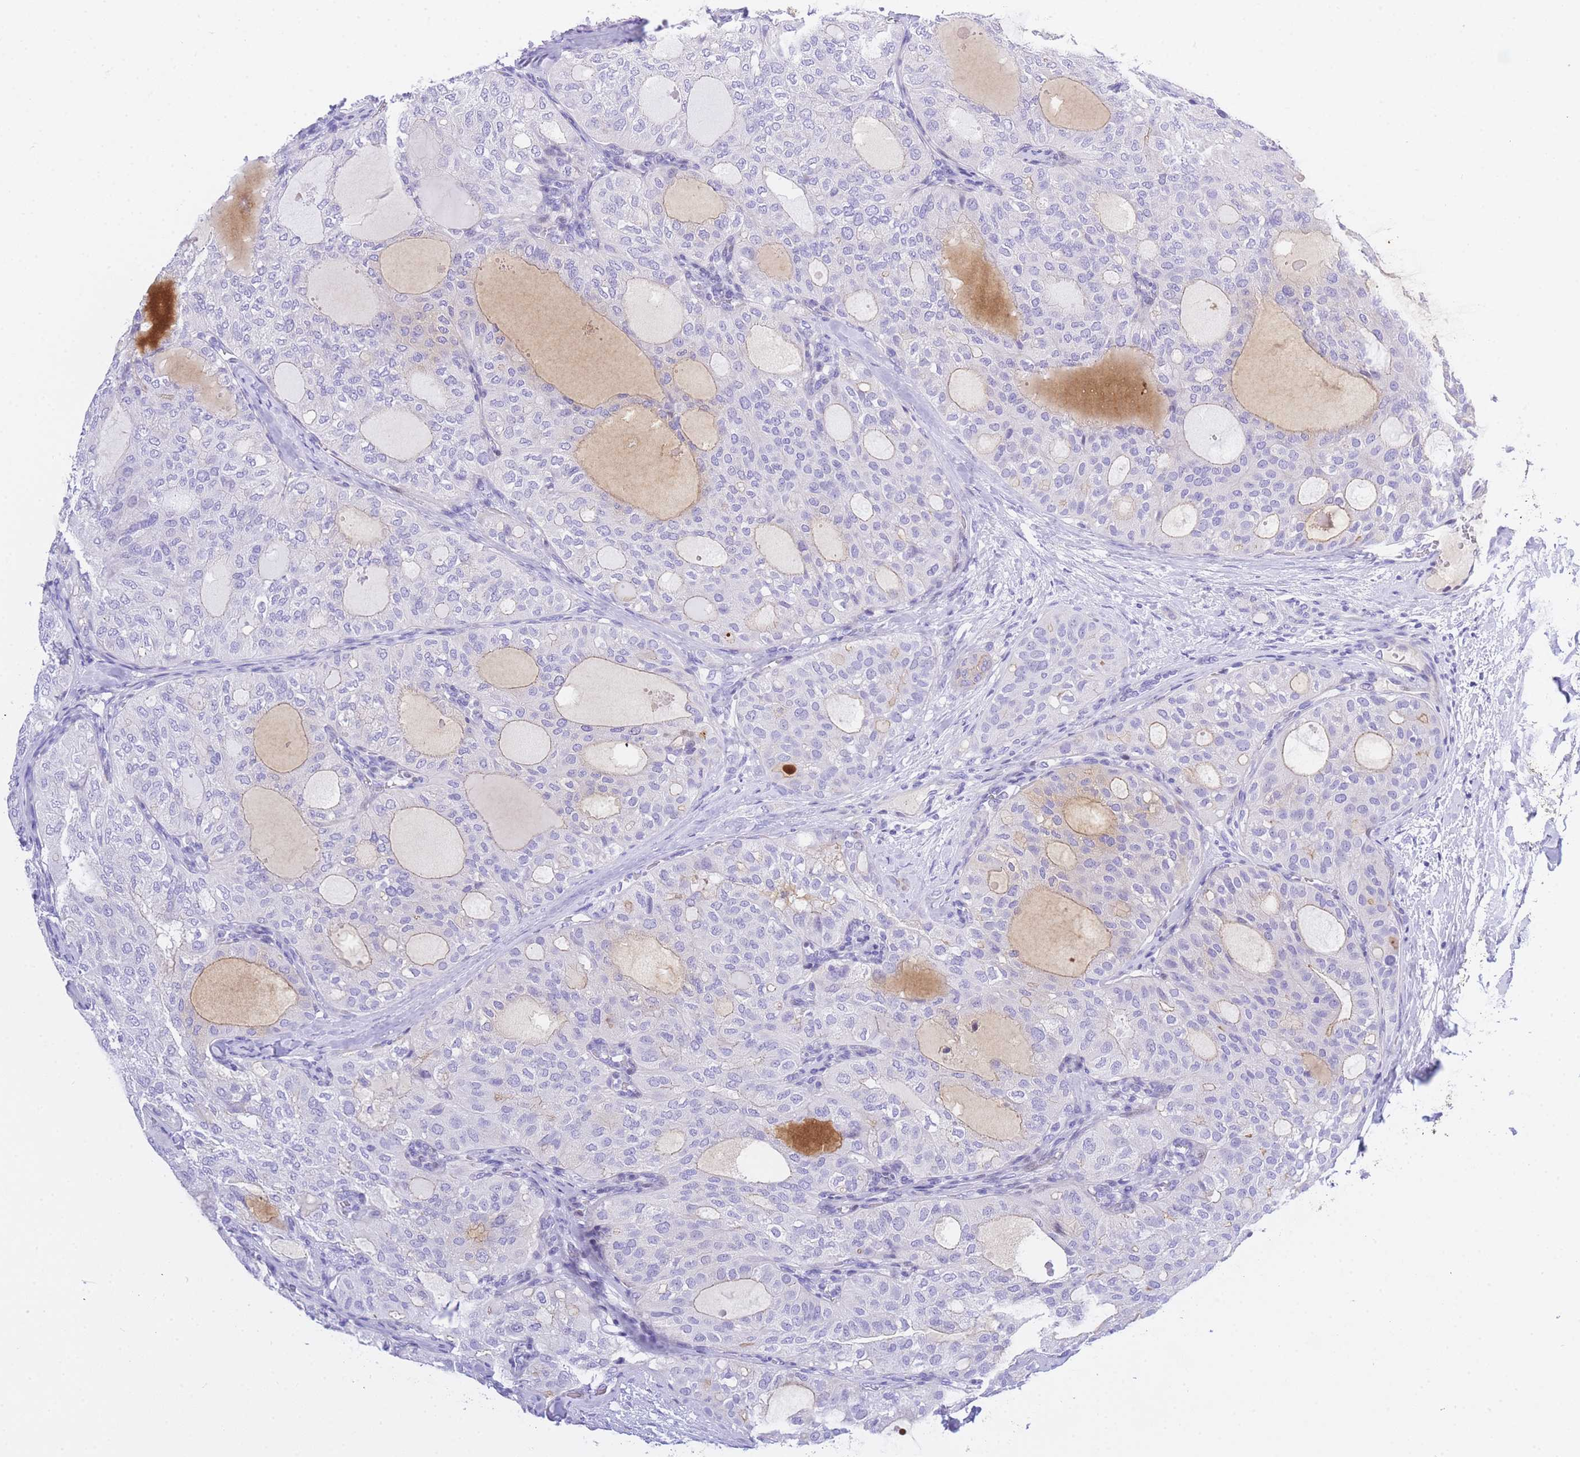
{"staining": {"intensity": "weak", "quantity": "<25%", "location": "cytoplasmic/membranous"}, "tissue": "thyroid cancer", "cell_type": "Tumor cells", "image_type": "cancer", "snomed": [{"axis": "morphology", "description": "Follicular adenoma carcinoma, NOS"}, {"axis": "topography", "description": "Thyroid gland"}], "caption": "Micrograph shows no protein positivity in tumor cells of thyroid cancer (follicular adenoma carcinoma) tissue.", "gene": "TIFAB", "patient": {"sex": "male", "age": 75}}